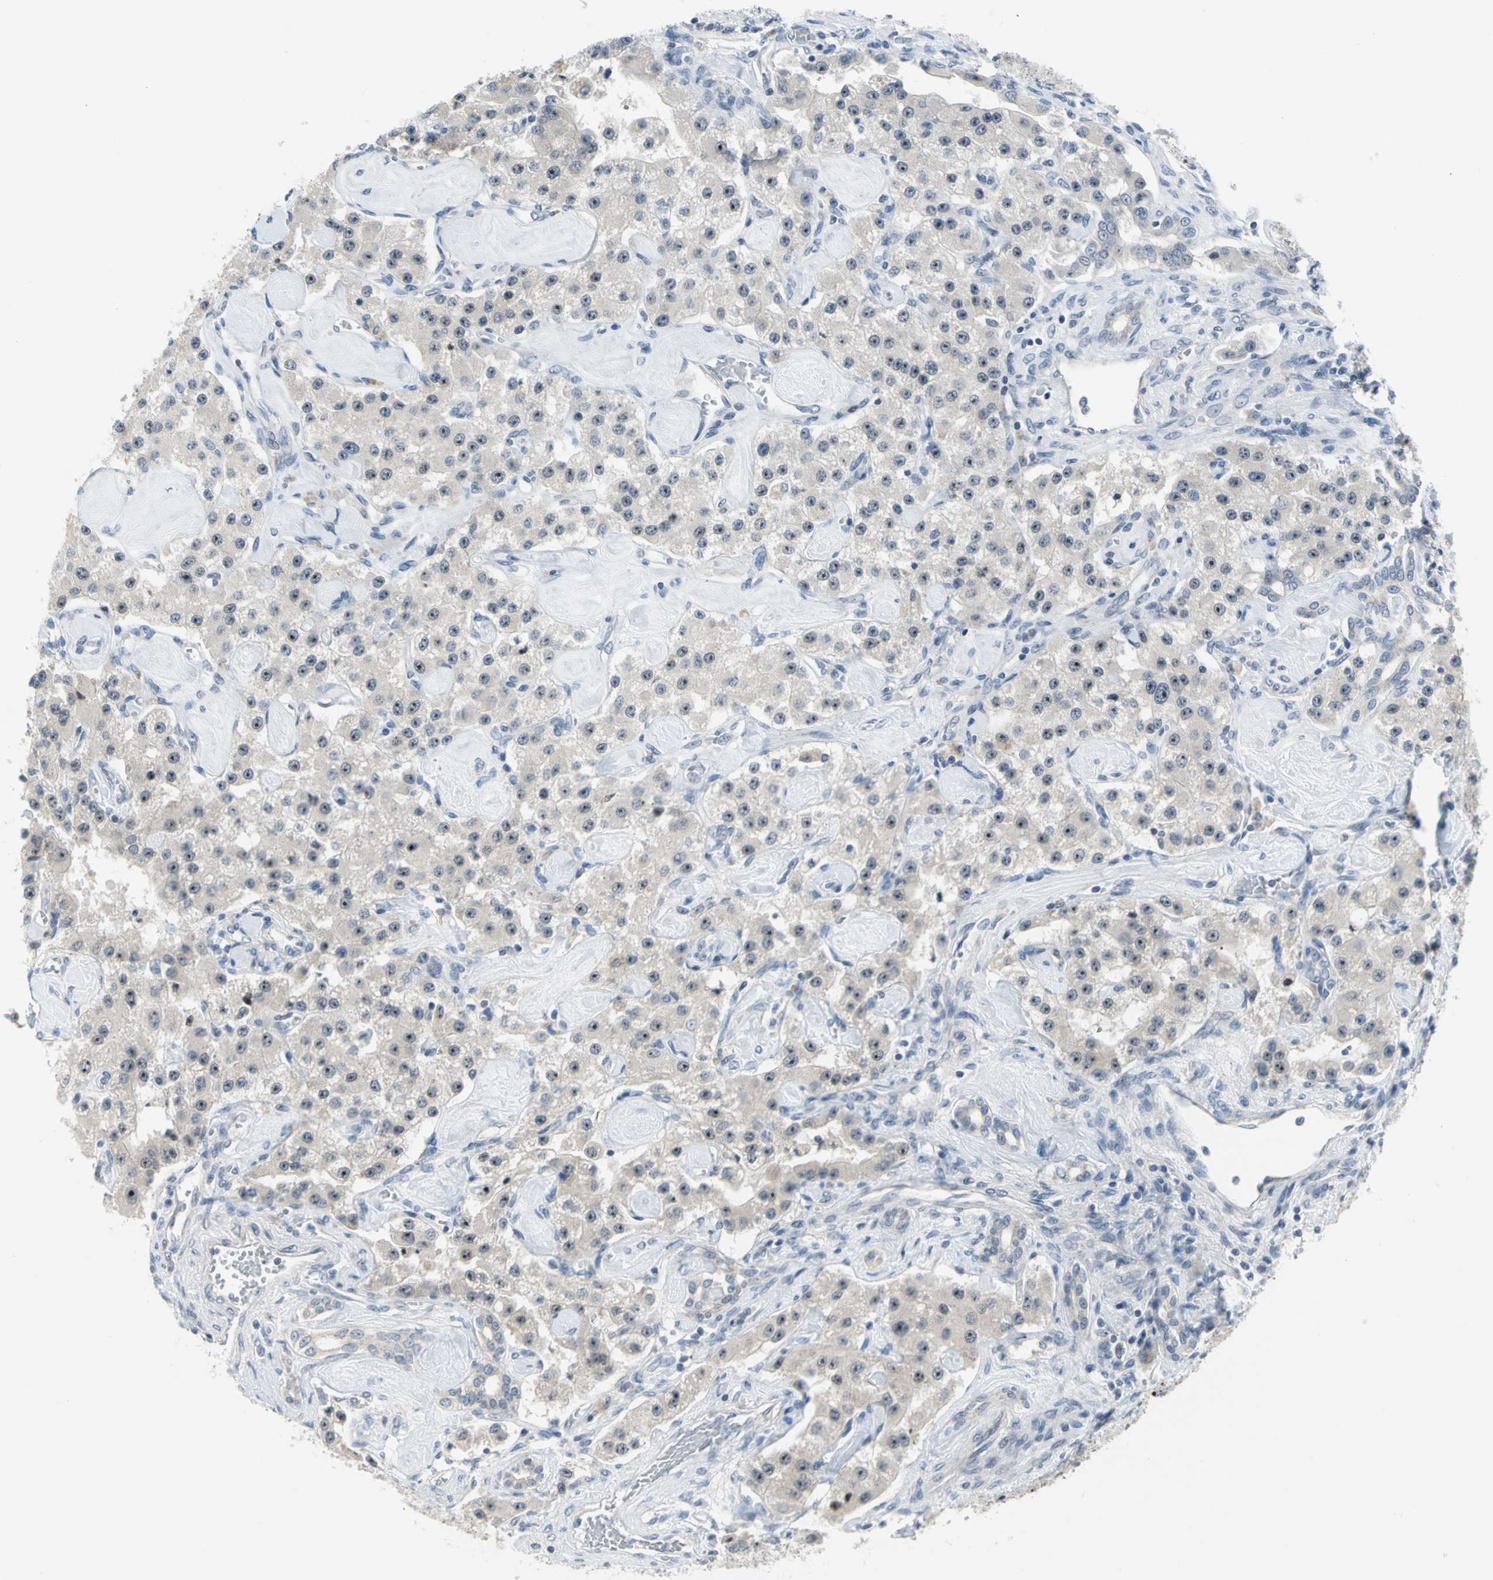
{"staining": {"intensity": "moderate", "quantity": ">75%", "location": "nuclear"}, "tissue": "carcinoid", "cell_type": "Tumor cells", "image_type": "cancer", "snomed": [{"axis": "morphology", "description": "Carcinoid, malignant, NOS"}, {"axis": "topography", "description": "Pancreas"}], "caption": "IHC of carcinoid exhibits medium levels of moderate nuclear positivity in approximately >75% of tumor cells.", "gene": "MYBBP1A", "patient": {"sex": "male", "age": 41}}